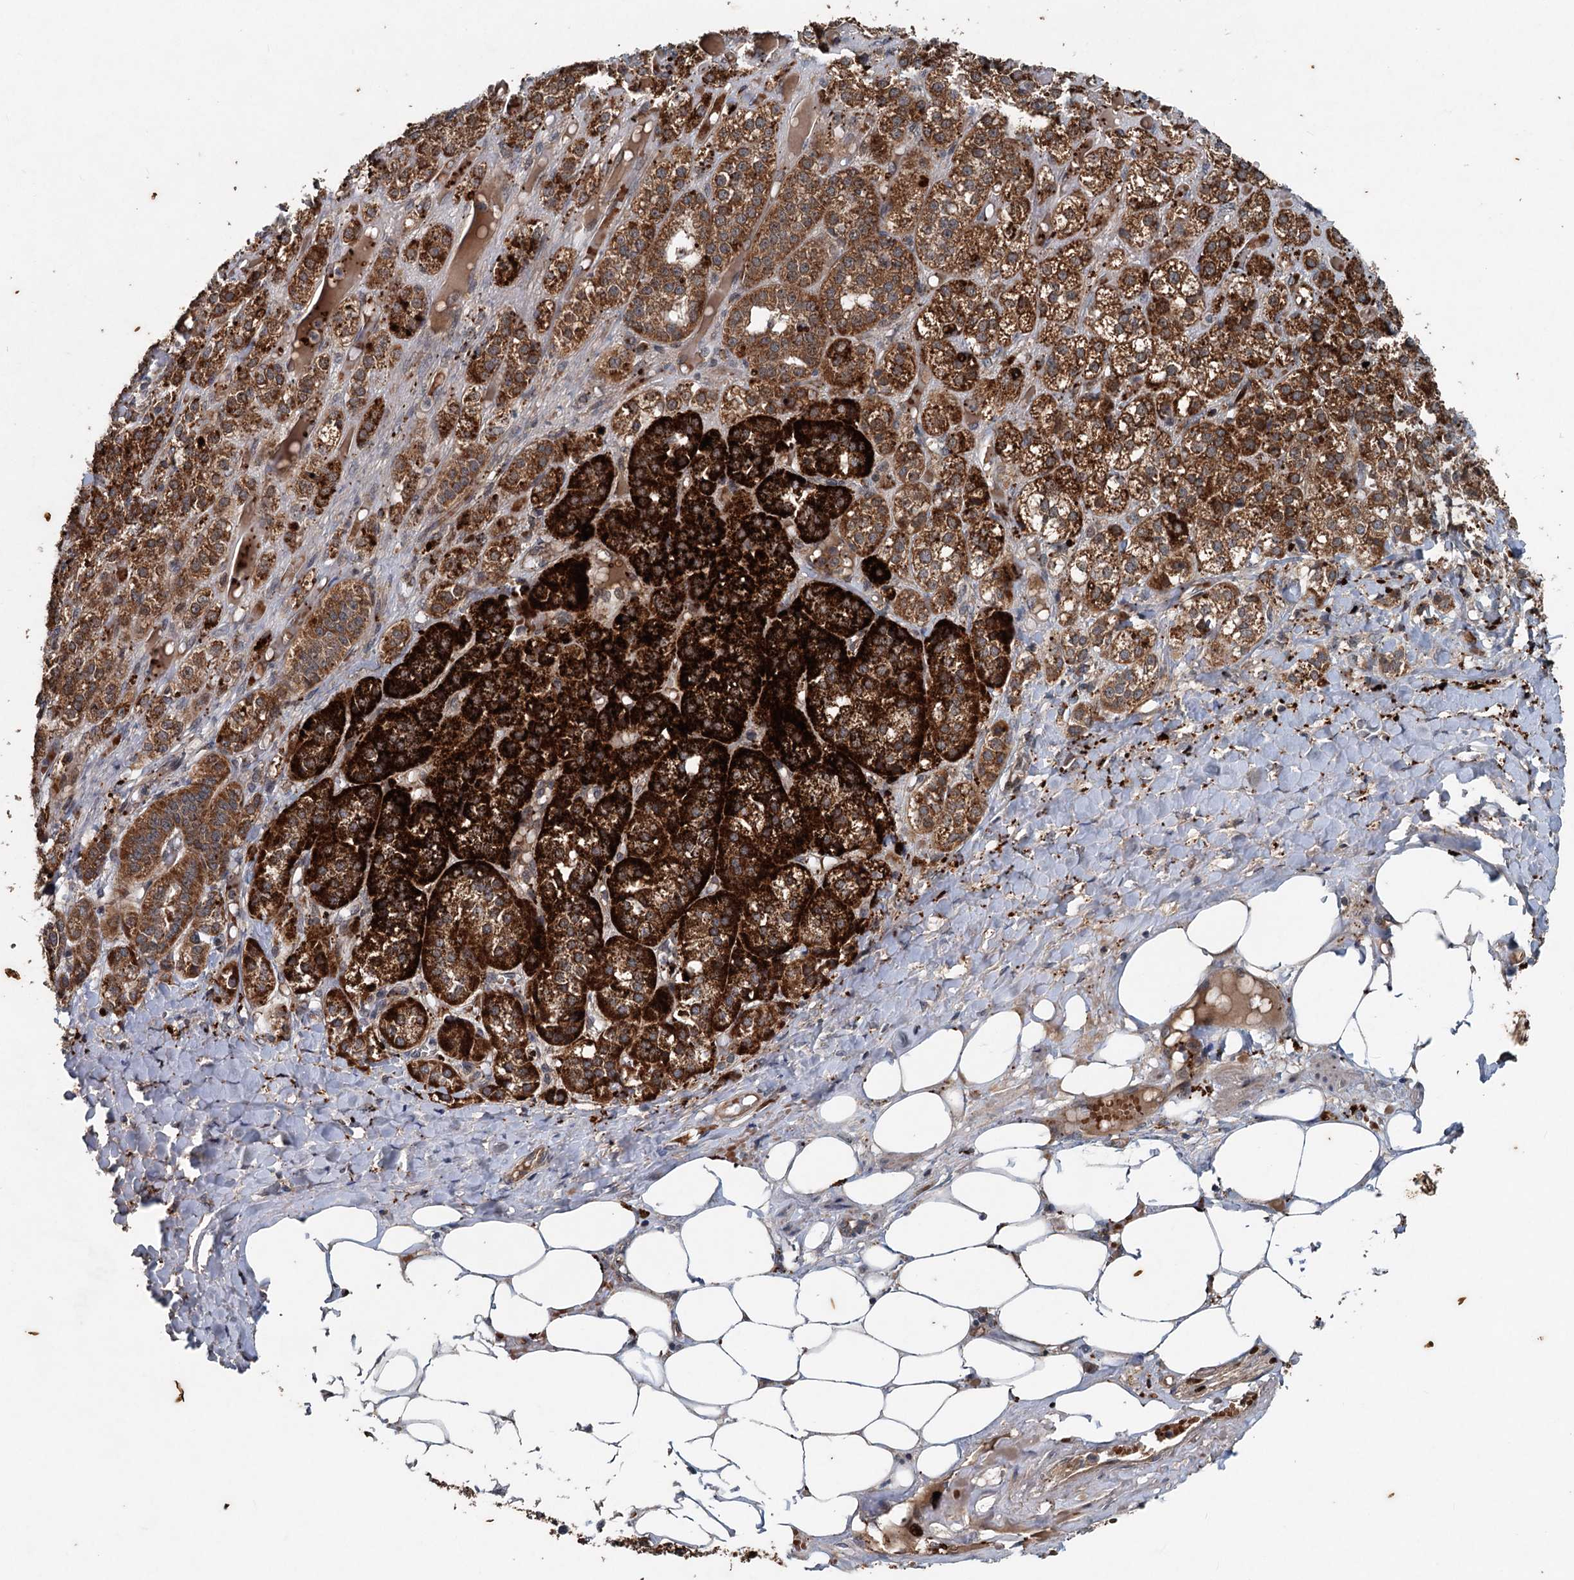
{"staining": {"intensity": "strong", "quantity": ">75%", "location": "cytoplasmic/membranous"}, "tissue": "adrenal gland", "cell_type": "Glandular cells", "image_type": "normal", "snomed": [{"axis": "morphology", "description": "Normal tissue, NOS"}, {"axis": "topography", "description": "Adrenal gland"}], "caption": "Protein analysis of benign adrenal gland shows strong cytoplasmic/membranous staining in about >75% of glandular cells. The staining was performed using DAB to visualize the protein expression in brown, while the nuclei were stained in blue with hematoxylin (Magnification: 20x).", "gene": "N4BP2L2", "patient": {"sex": "female", "age": 61}}